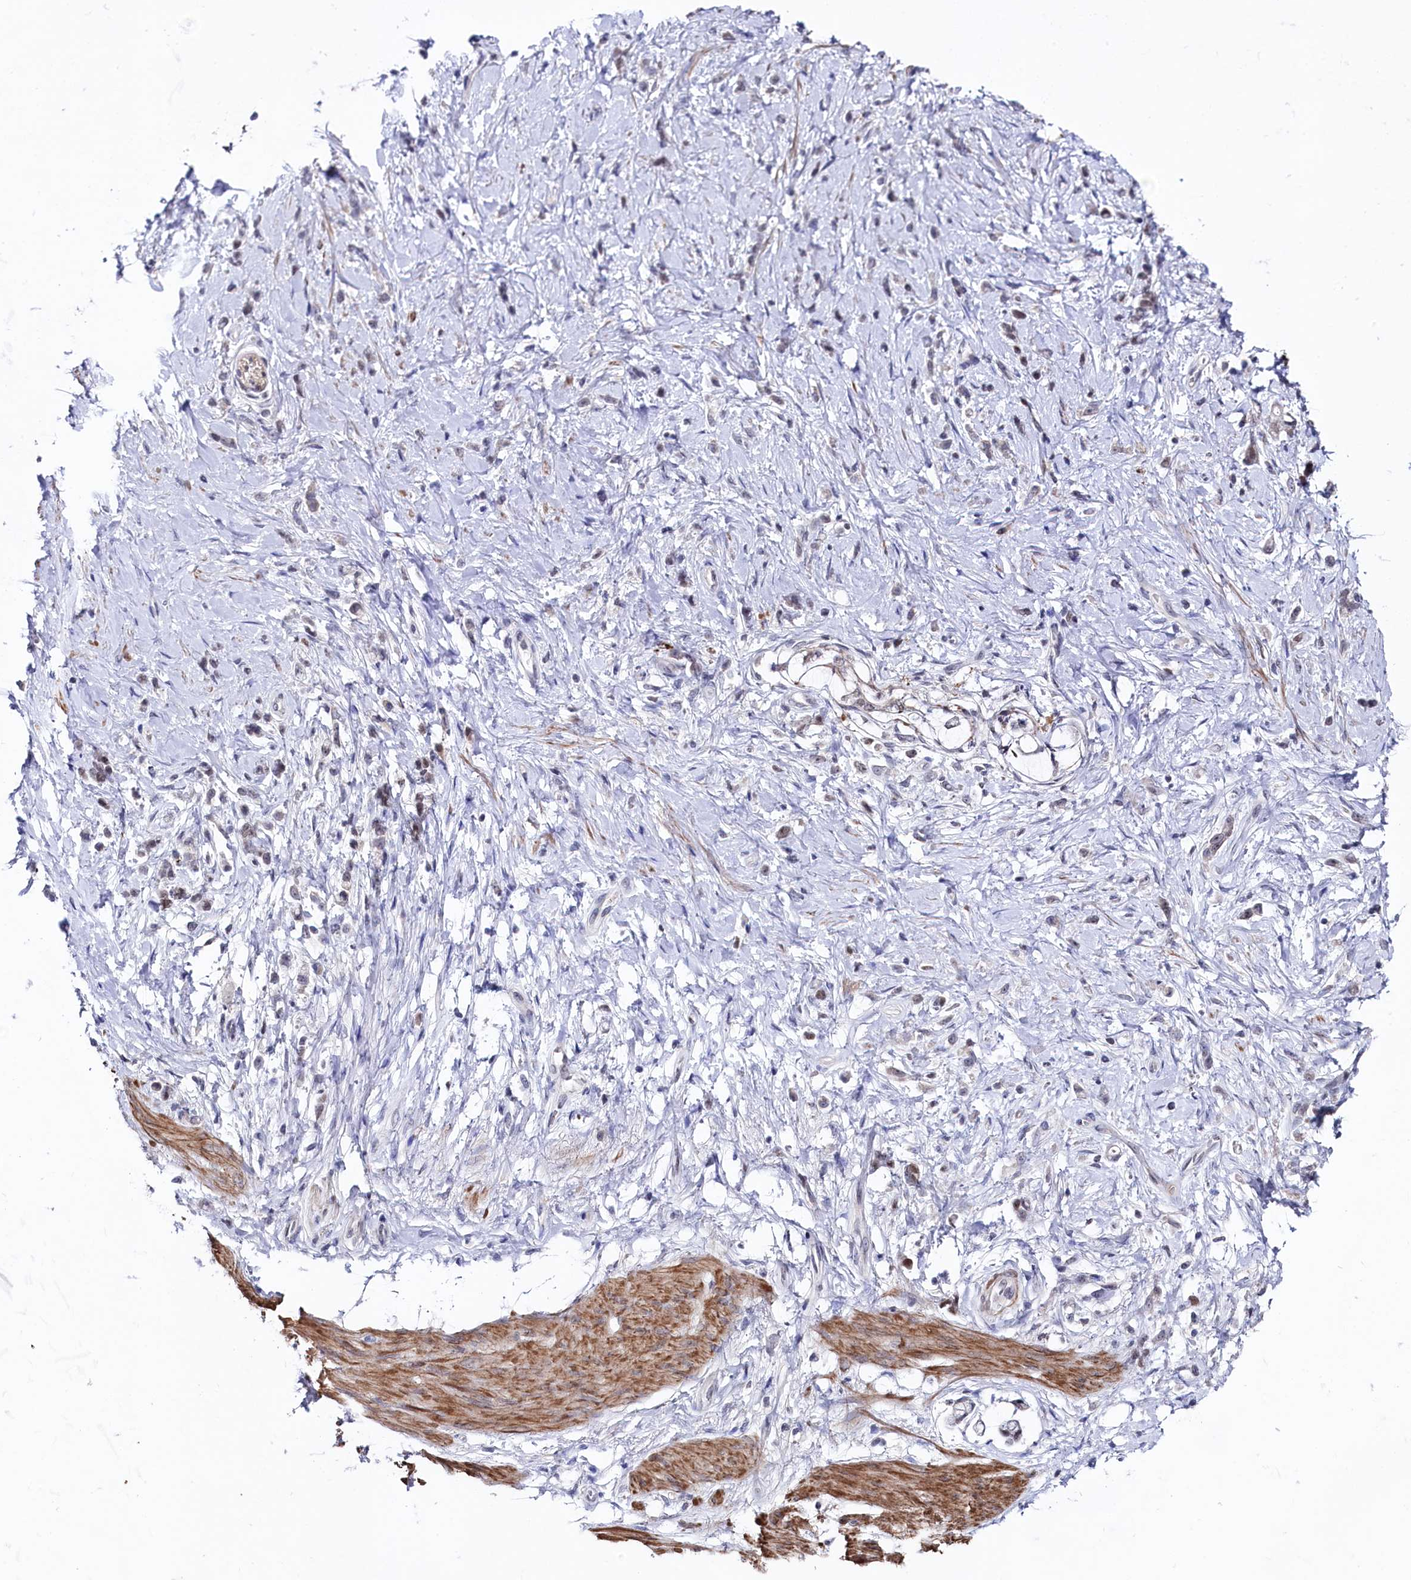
{"staining": {"intensity": "negative", "quantity": "none", "location": "none"}, "tissue": "stomach cancer", "cell_type": "Tumor cells", "image_type": "cancer", "snomed": [{"axis": "morphology", "description": "Adenocarcinoma, NOS"}, {"axis": "topography", "description": "Stomach"}], "caption": "Immunohistochemical staining of human adenocarcinoma (stomach) reveals no significant expression in tumor cells.", "gene": "TIGD4", "patient": {"sex": "female", "age": 60}}